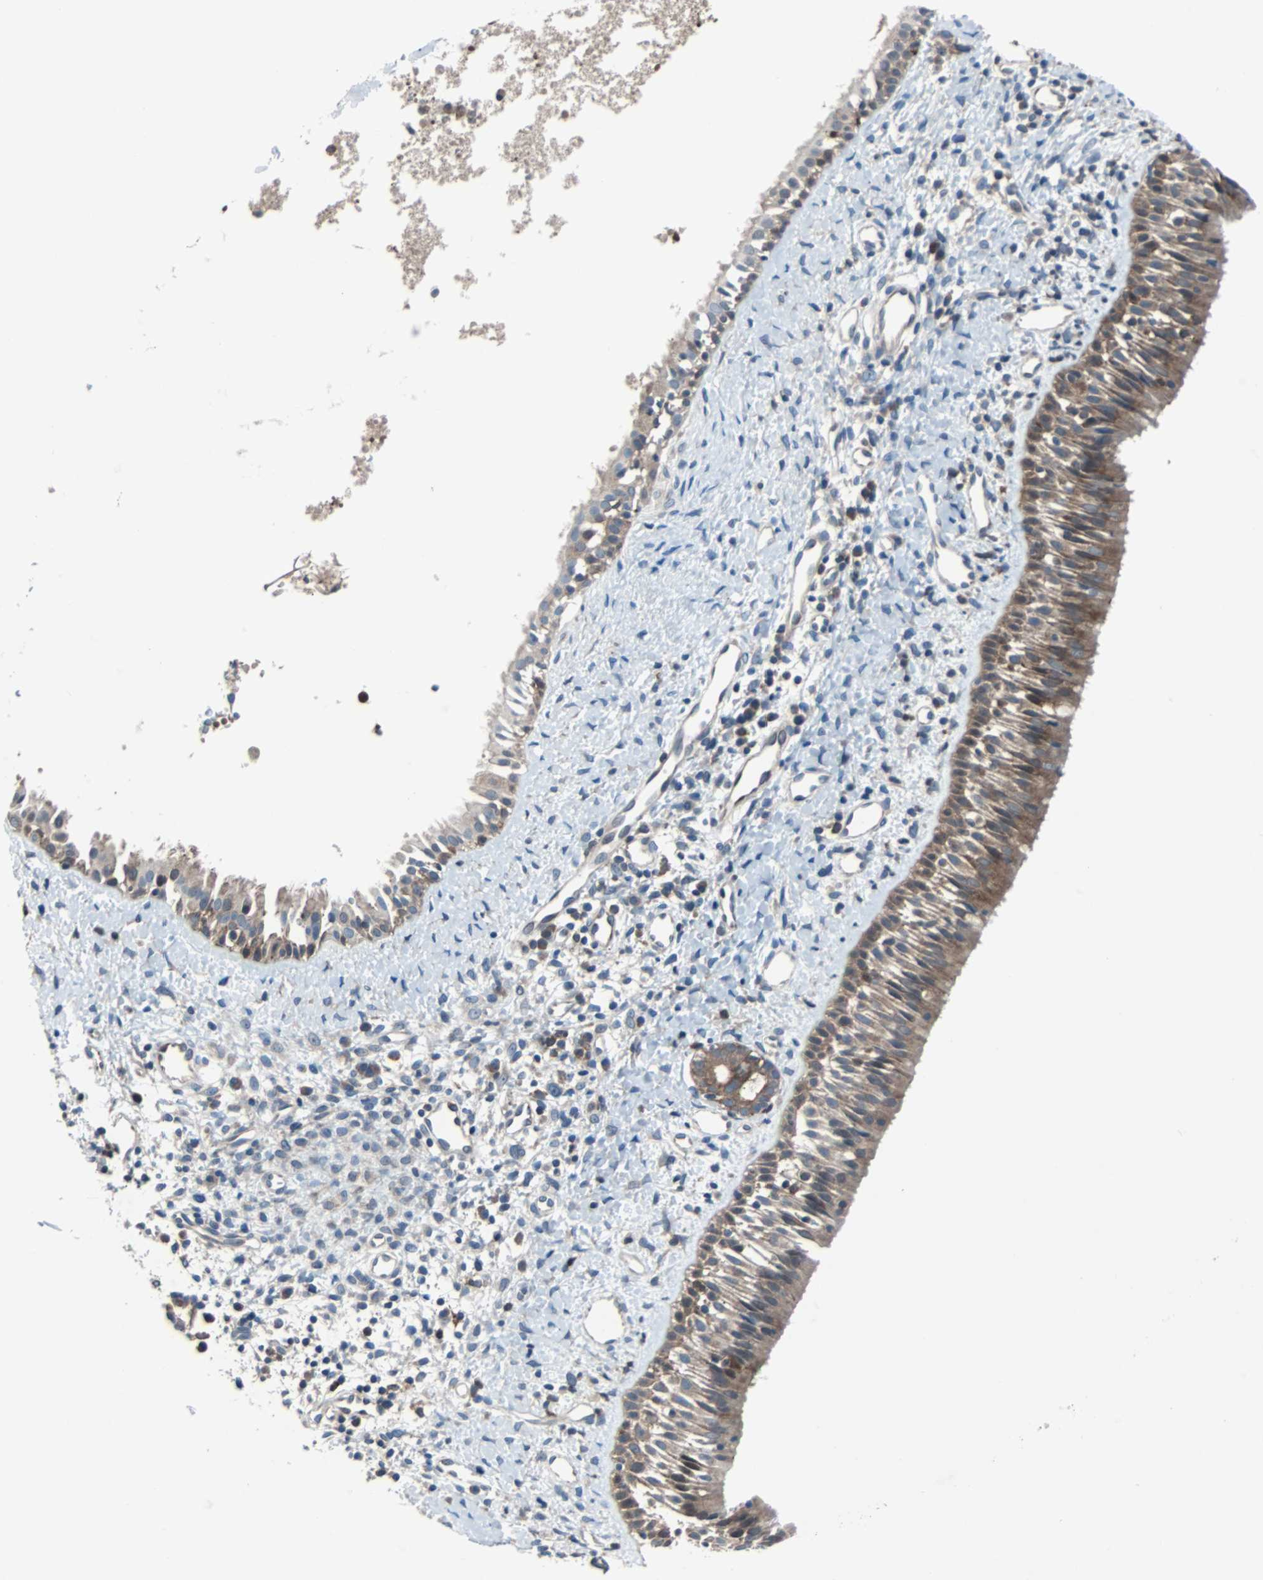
{"staining": {"intensity": "moderate", "quantity": ">75%", "location": "cytoplasmic/membranous"}, "tissue": "nasopharynx", "cell_type": "Respiratory epithelial cells", "image_type": "normal", "snomed": [{"axis": "morphology", "description": "Normal tissue, NOS"}, {"axis": "topography", "description": "Nasopharynx"}], "caption": "Brown immunohistochemical staining in unremarkable human nasopharynx exhibits moderate cytoplasmic/membranous expression in about >75% of respiratory epithelial cells. (Brightfield microscopy of DAB IHC at high magnification).", "gene": "PAK1", "patient": {"sex": "male", "age": 22}}